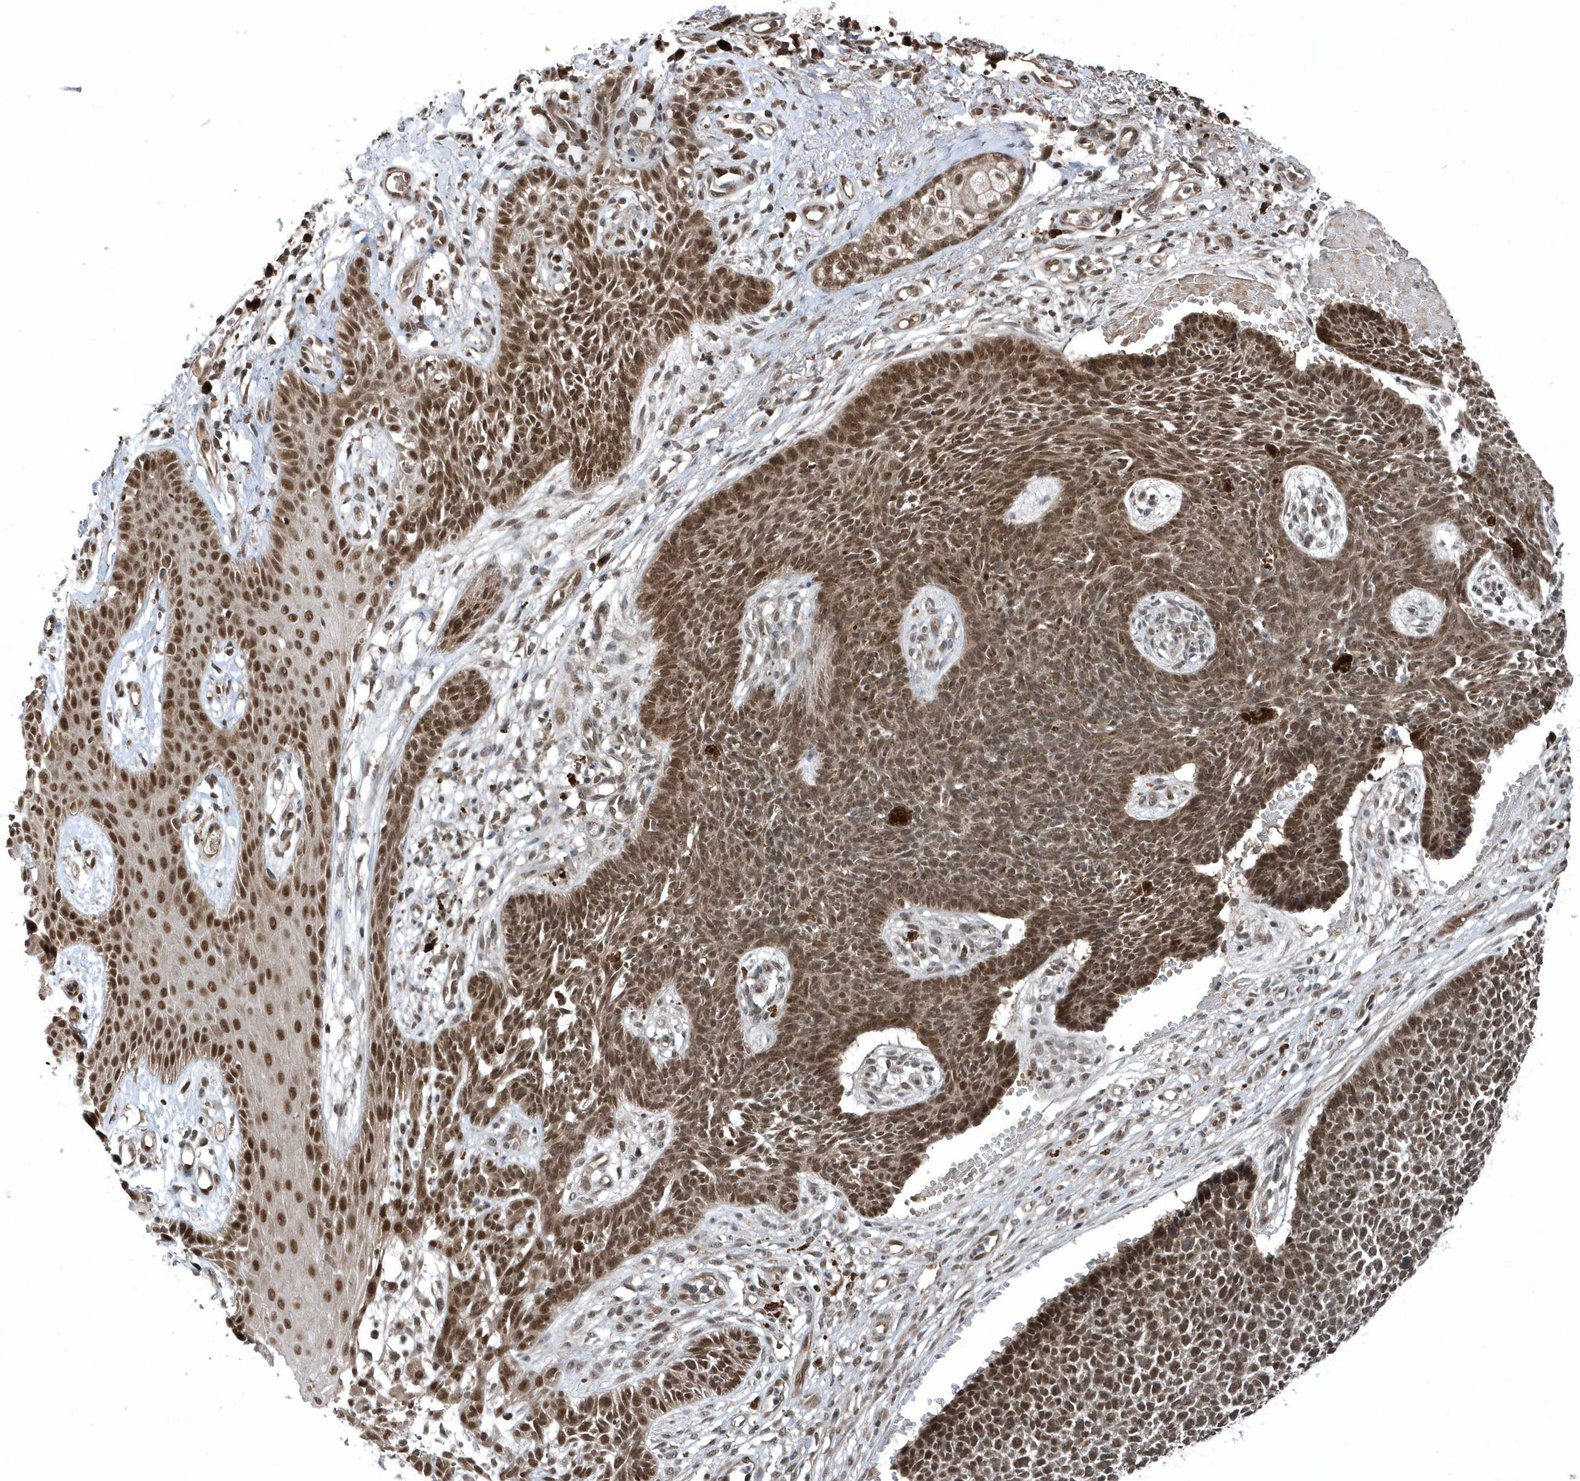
{"staining": {"intensity": "strong", "quantity": ">75%", "location": "nuclear"}, "tissue": "skin cancer", "cell_type": "Tumor cells", "image_type": "cancer", "snomed": [{"axis": "morphology", "description": "Basal cell carcinoma"}, {"axis": "topography", "description": "Skin"}], "caption": "Tumor cells reveal high levels of strong nuclear expression in approximately >75% of cells in skin cancer.", "gene": "QTRT2", "patient": {"sex": "female", "age": 84}}